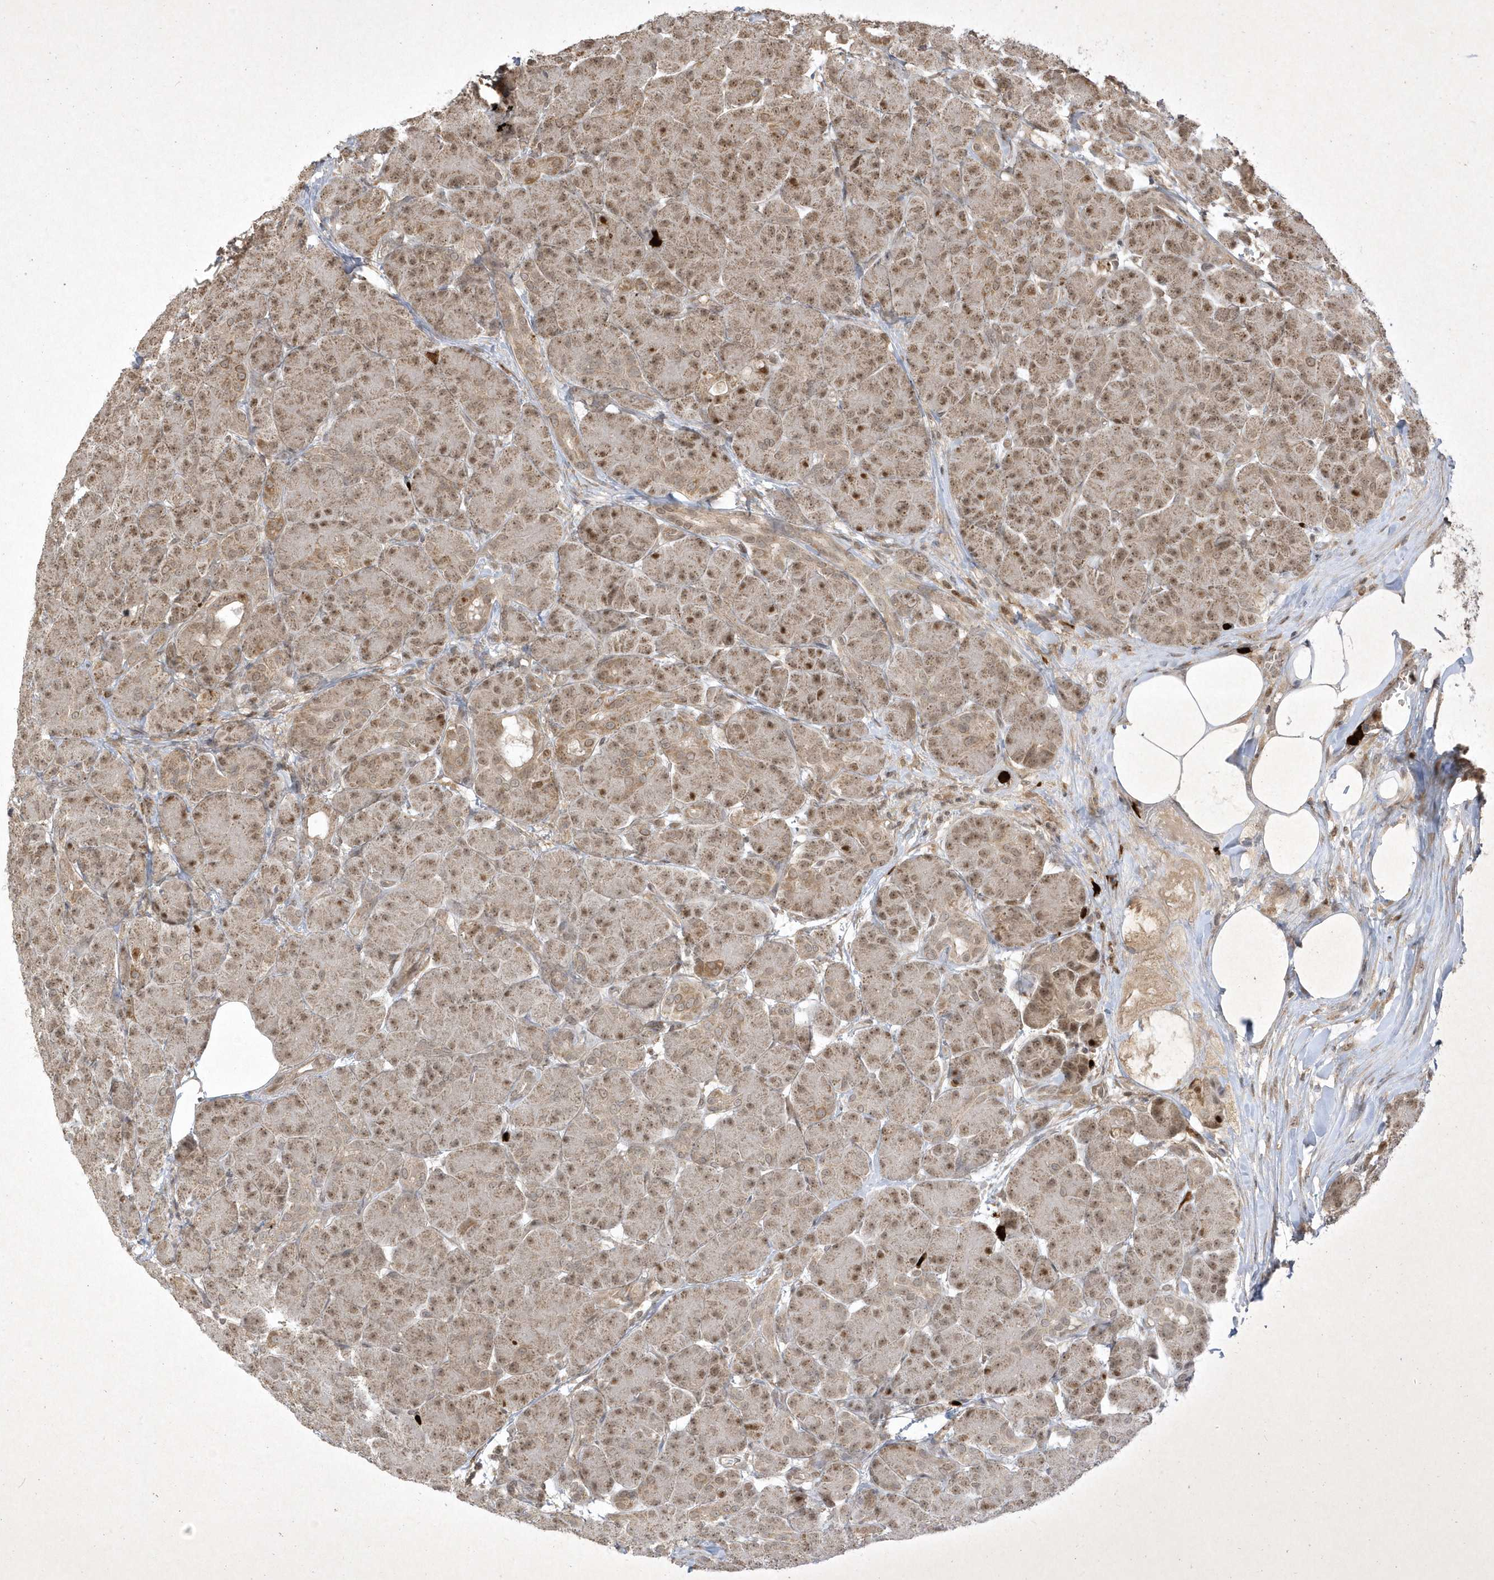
{"staining": {"intensity": "moderate", "quantity": ">75%", "location": "cytoplasmic/membranous,nuclear"}, "tissue": "pancreas", "cell_type": "Exocrine glandular cells", "image_type": "normal", "snomed": [{"axis": "morphology", "description": "Normal tissue, NOS"}, {"axis": "topography", "description": "Pancreas"}], "caption": "Brown immunohistochemical staining in unremarkable human pancreas displays moderate cytoplasmic/membranous,nuclear positivity in about >75% of exocrine glandular cells.", "gene": "ZNF213", "patient": {"sex": "male", "age": 63}}